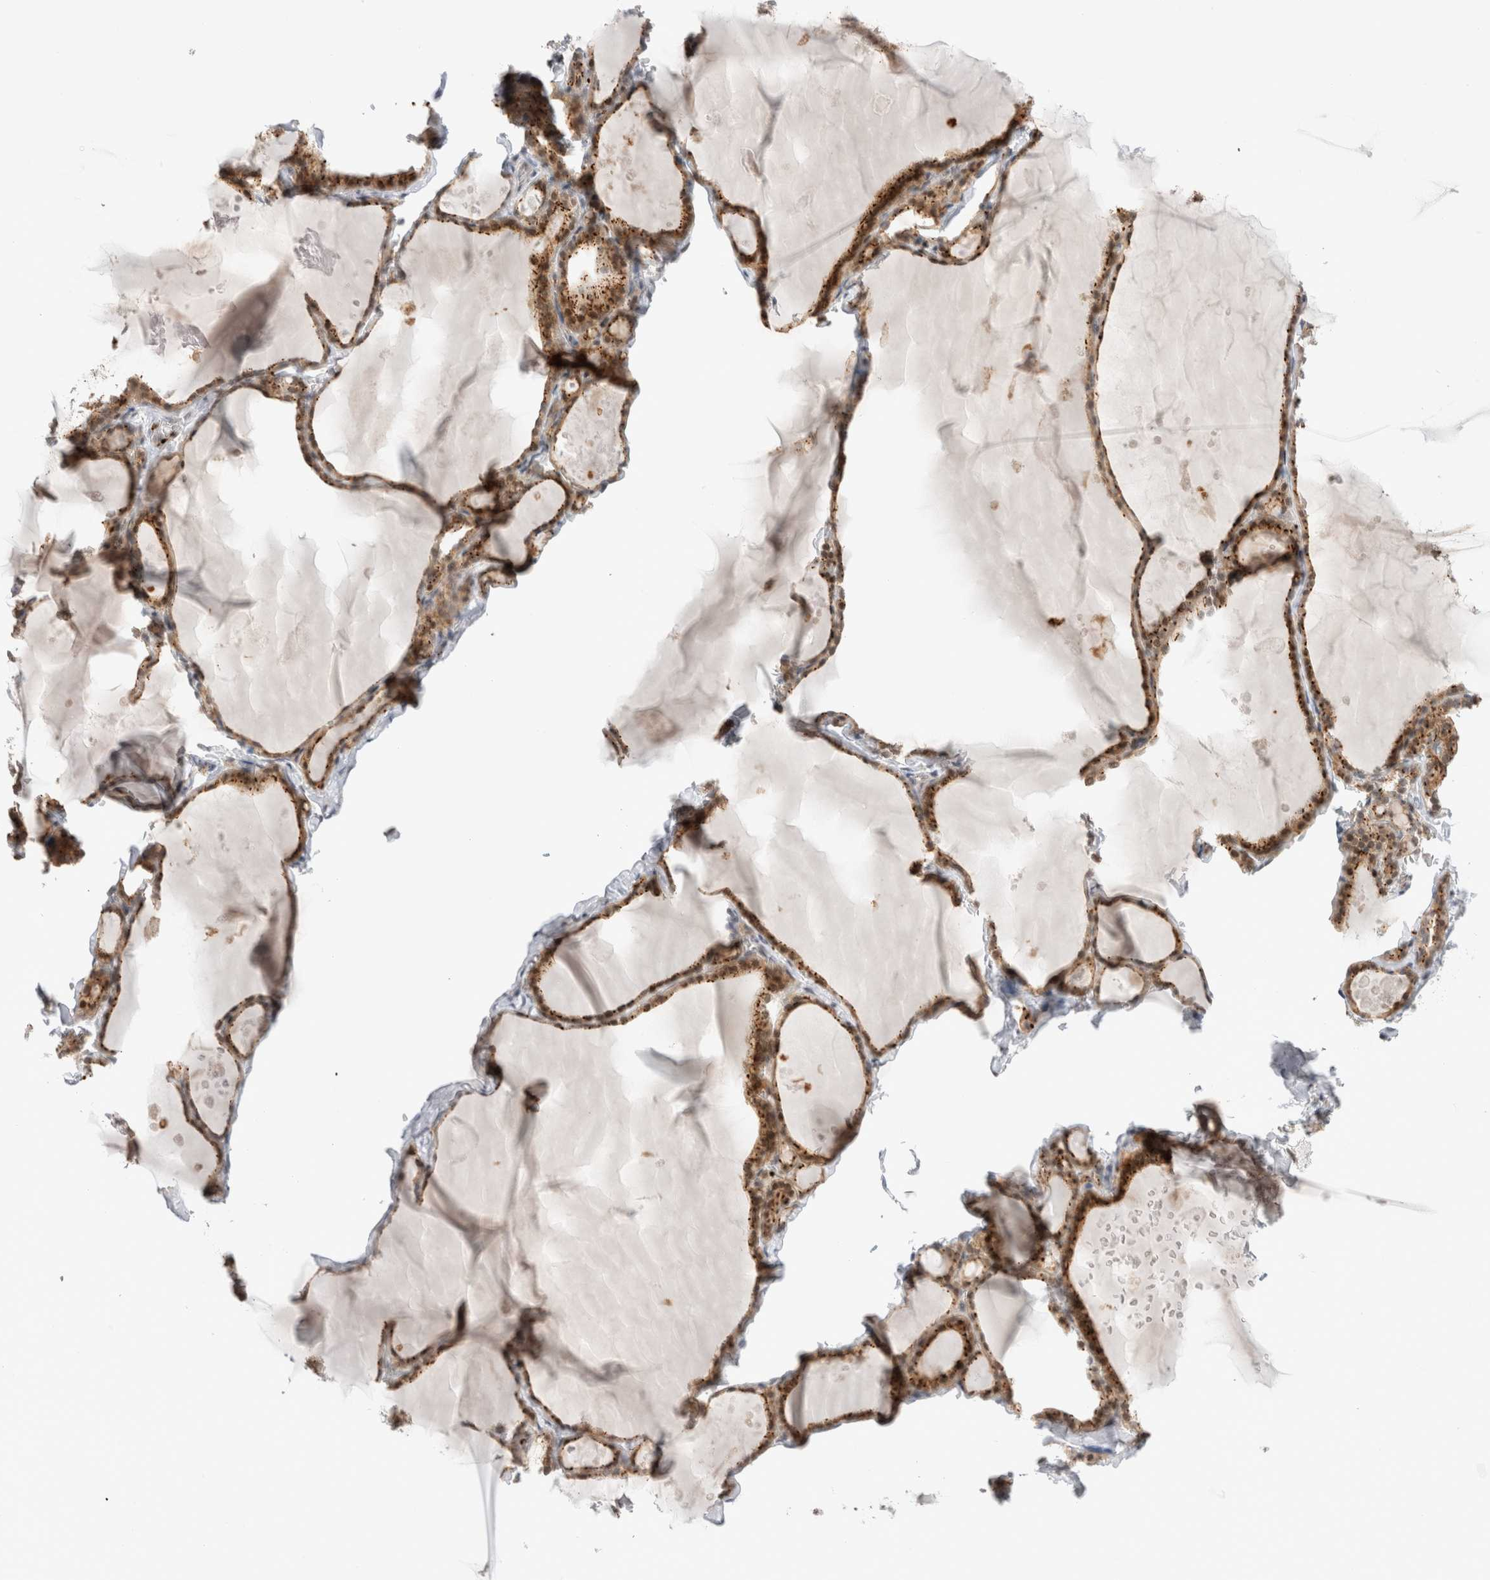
{"staining": {"intensity": "moderate", "quantity": ">75%", "location": "cytoplasmic/membranous"}, "tissue": "thyroid gland", "cell_type": "Glandular cells", "image_type": "normal", "snomed": [{"axis": "morphology", "description": "Normal tissue, NOS"}, {"axis": "topography", "description": "Thyroid gland"}], "caption": "Immunohistochemical staining of unremarkable human thyroid gland shows moderate cytoplasmic/membranous protein staining in approximately >75% of glandular cells.", "gene": "VPS28", "patient": {"sex": "male", "age": 56}}